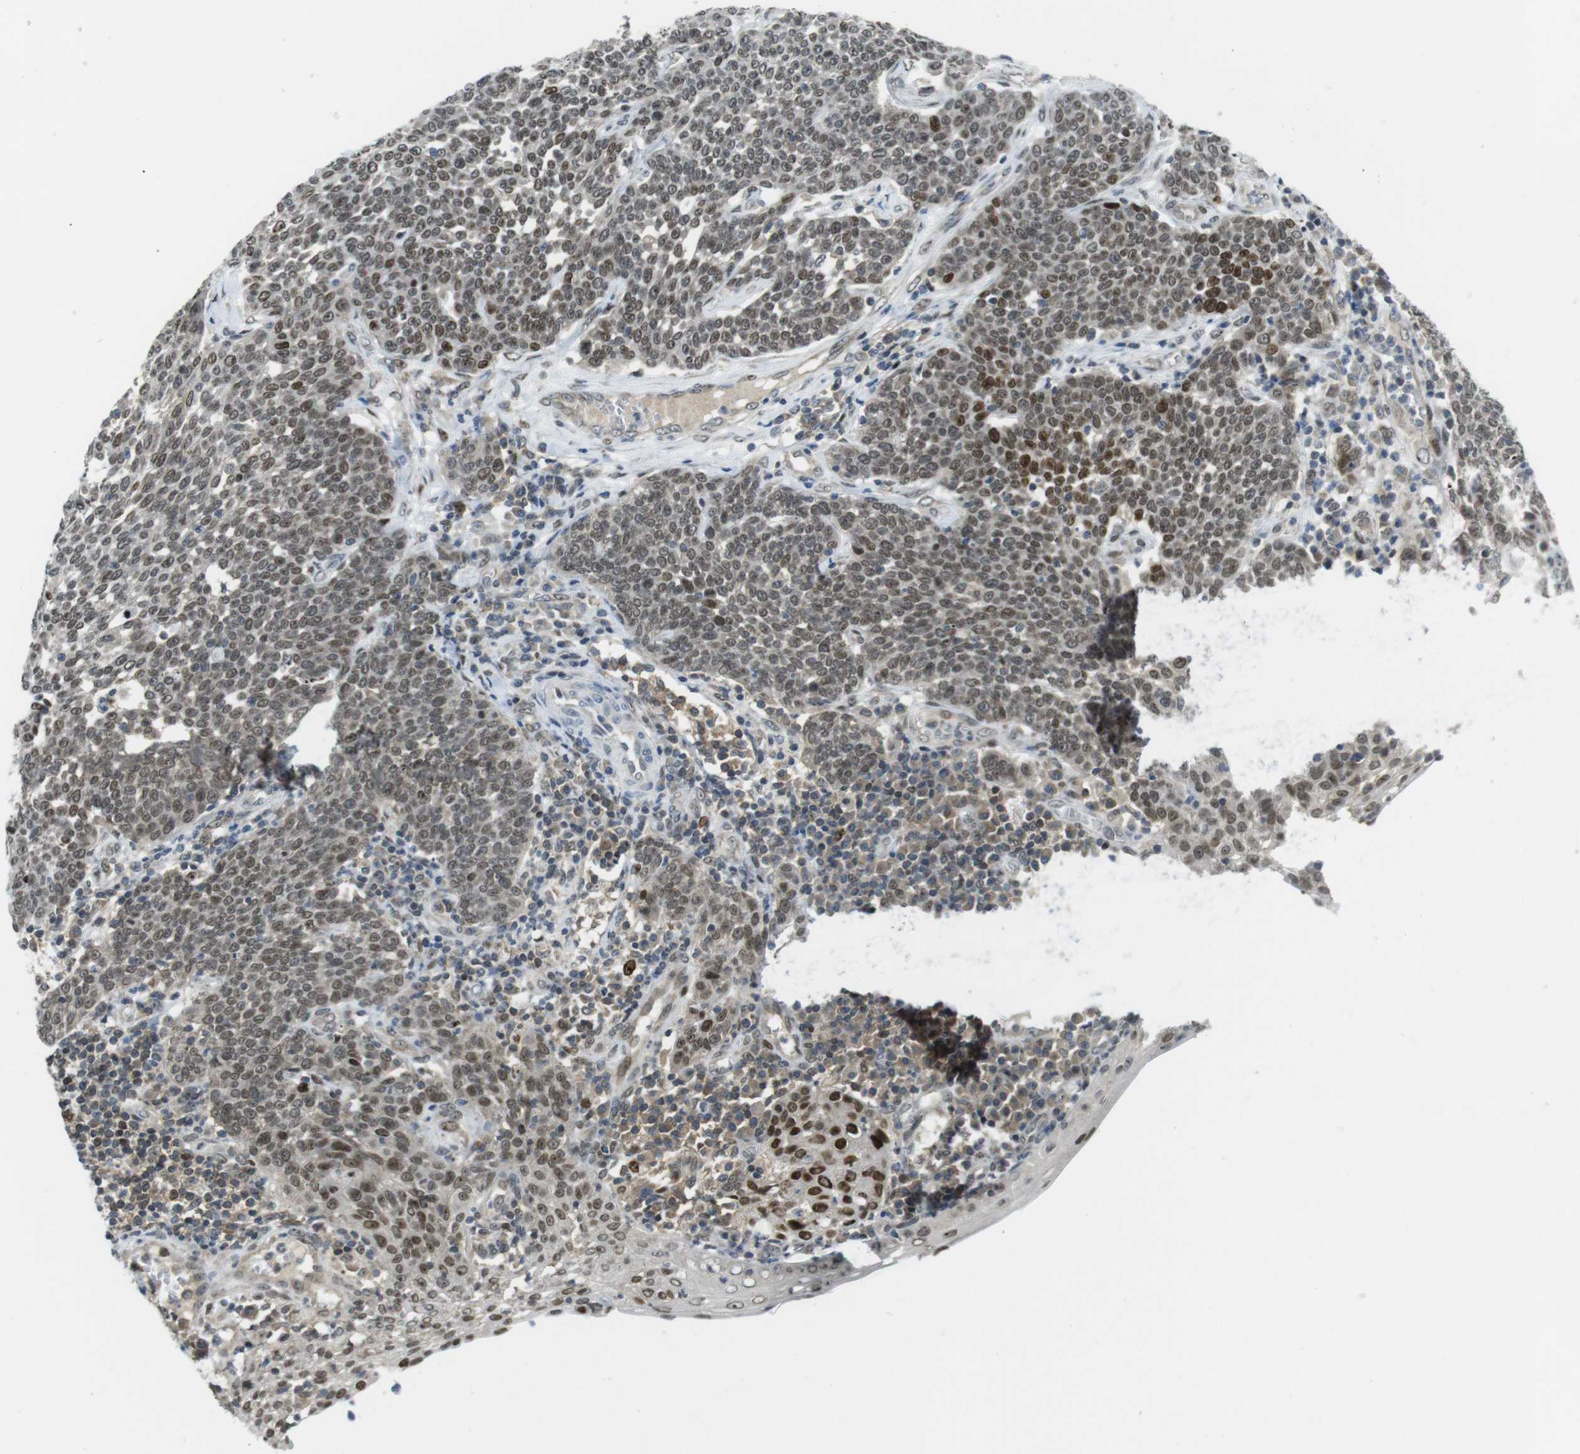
{"staining": {"intensity": "moderate", "quantity": "25%-75%", "location": "nuclear"}, "tissue": "cervical cancer", "cell_type": "Tumor cells", "image_type": "cancer", "snomed": [{"axis": "morphology", "description": "Squamous cell carcinoma, NOS"}, {"axis": "topography", "description": "Cervix"}], "caption": "Cervical cancer stained with immunohistochemistry shows moderate nuclear expression in about 25%-75% of tumor cells. The staining is performed using DAB brown chromogen to label protein expression. The nuclei are counter-stained blue using hematoxylin.", "gene": "RCC1", "patient": {"sex": "female", "age": 34}}